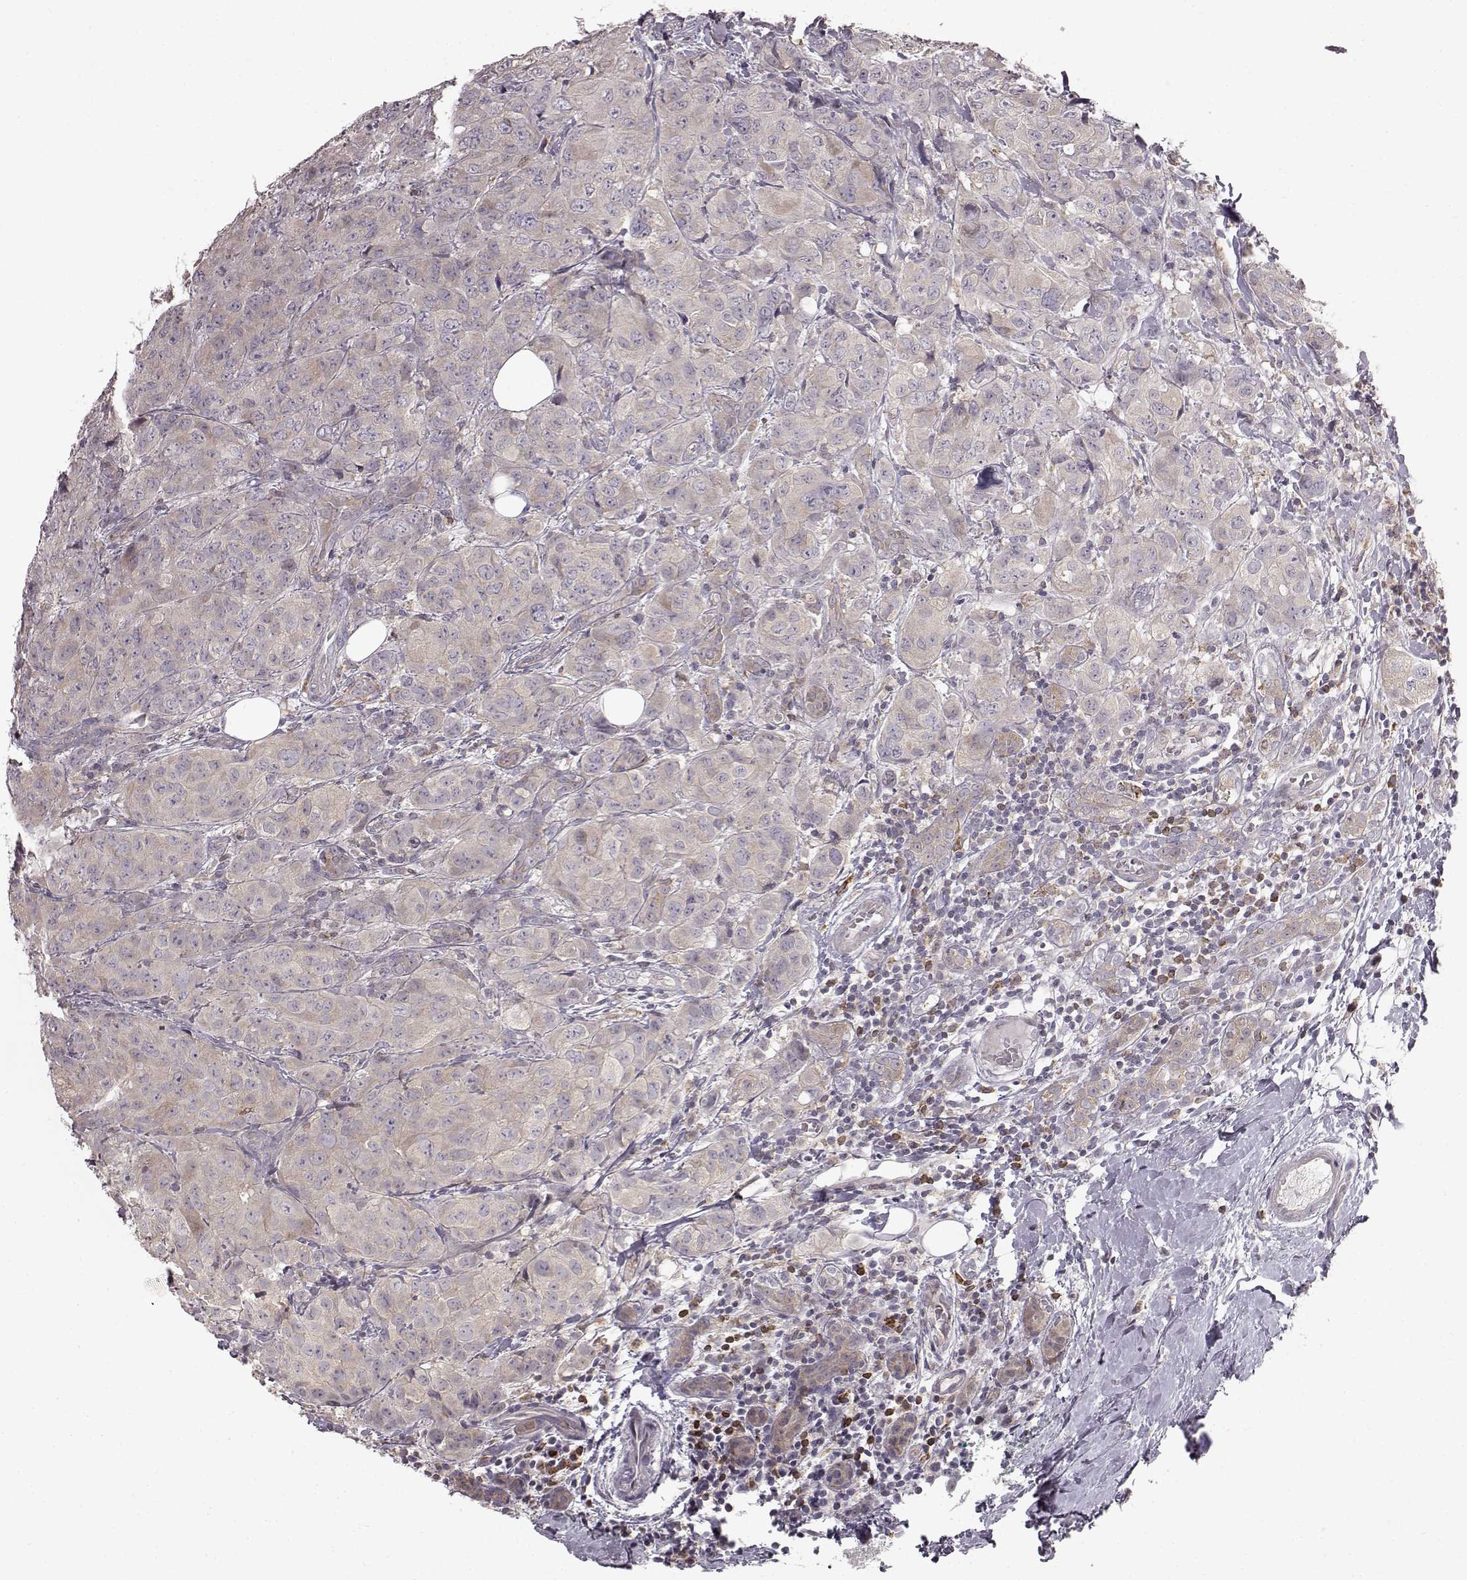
{"staining": {"intensity": "weak", "quantity": ">75%", "location": "cytoplasmic/membranous"}, "tissue": "breast cancer", "cell_type": "Tumor cells", "image_type": "cancer", "snomed": [{"axis": "morphology", "description": "Duct carcinoma"}, {"axis": "topography", "description": "Breast"}], "caption": "A low amount of weak cytoplasmic/membranous expression is appreciated in about >75% of tumor cells in breast cancer tissue.", "gene": "SPAG17", "patient": {"sex": "female", "age": 43}}